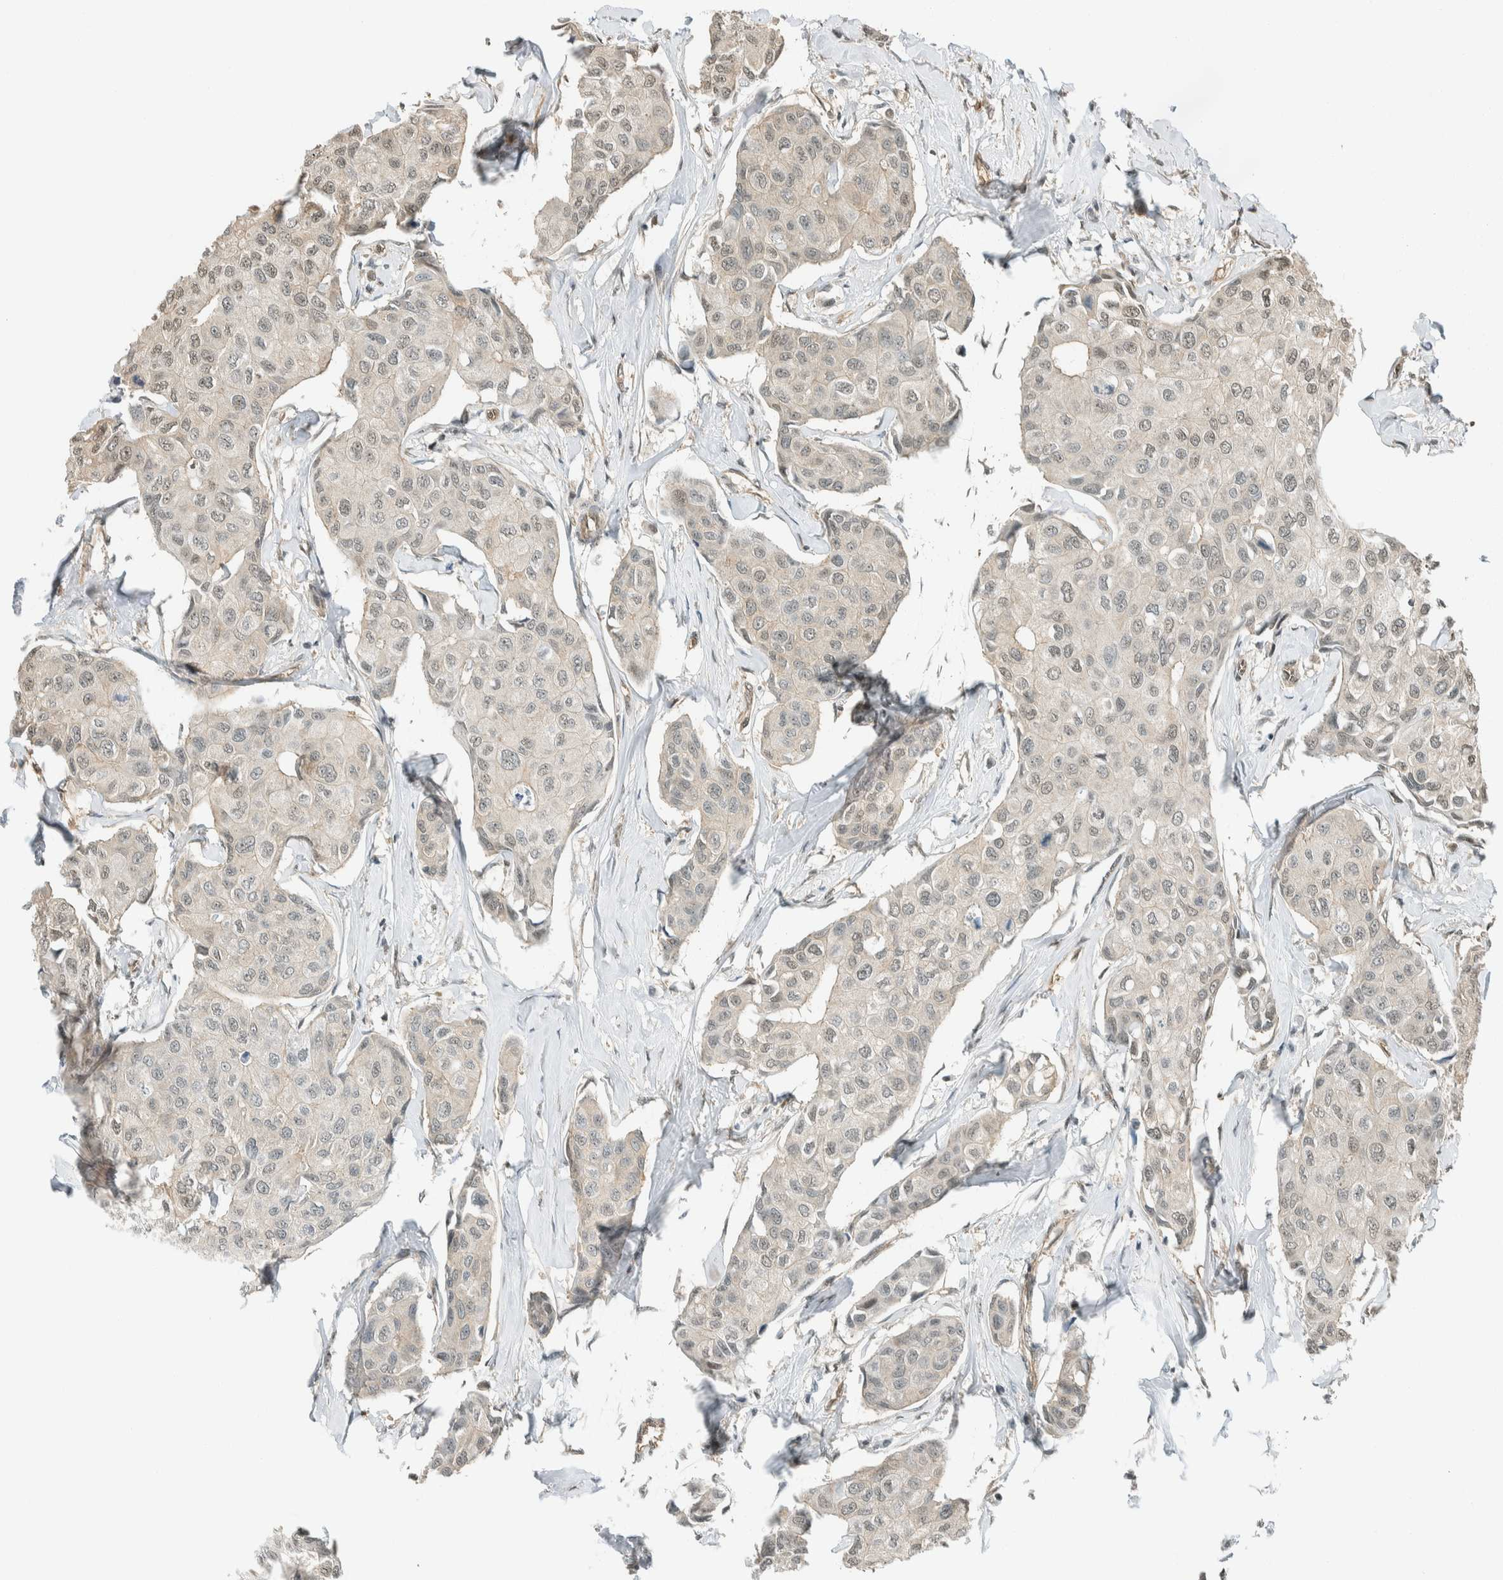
{"staining": {"intensity": "weak", "quantity": "<25%", "location": "cytoplasmic/membranous"}, "tissue": "breast cancer", "cell_type": "Tumor cells", "image_type": "cancer", "snomed": [{"axis": "morphology", "description": "Duct carcinoma"}, {"axis": "topography", "description": "Breast"}], "caption": "Photomicrograph shows no protein staining in tumor cells of breast cancer (intraductal carcinoma) tissue.", "gene": "NIBAN2", "patient": {"sex": "female", "age": 80}}